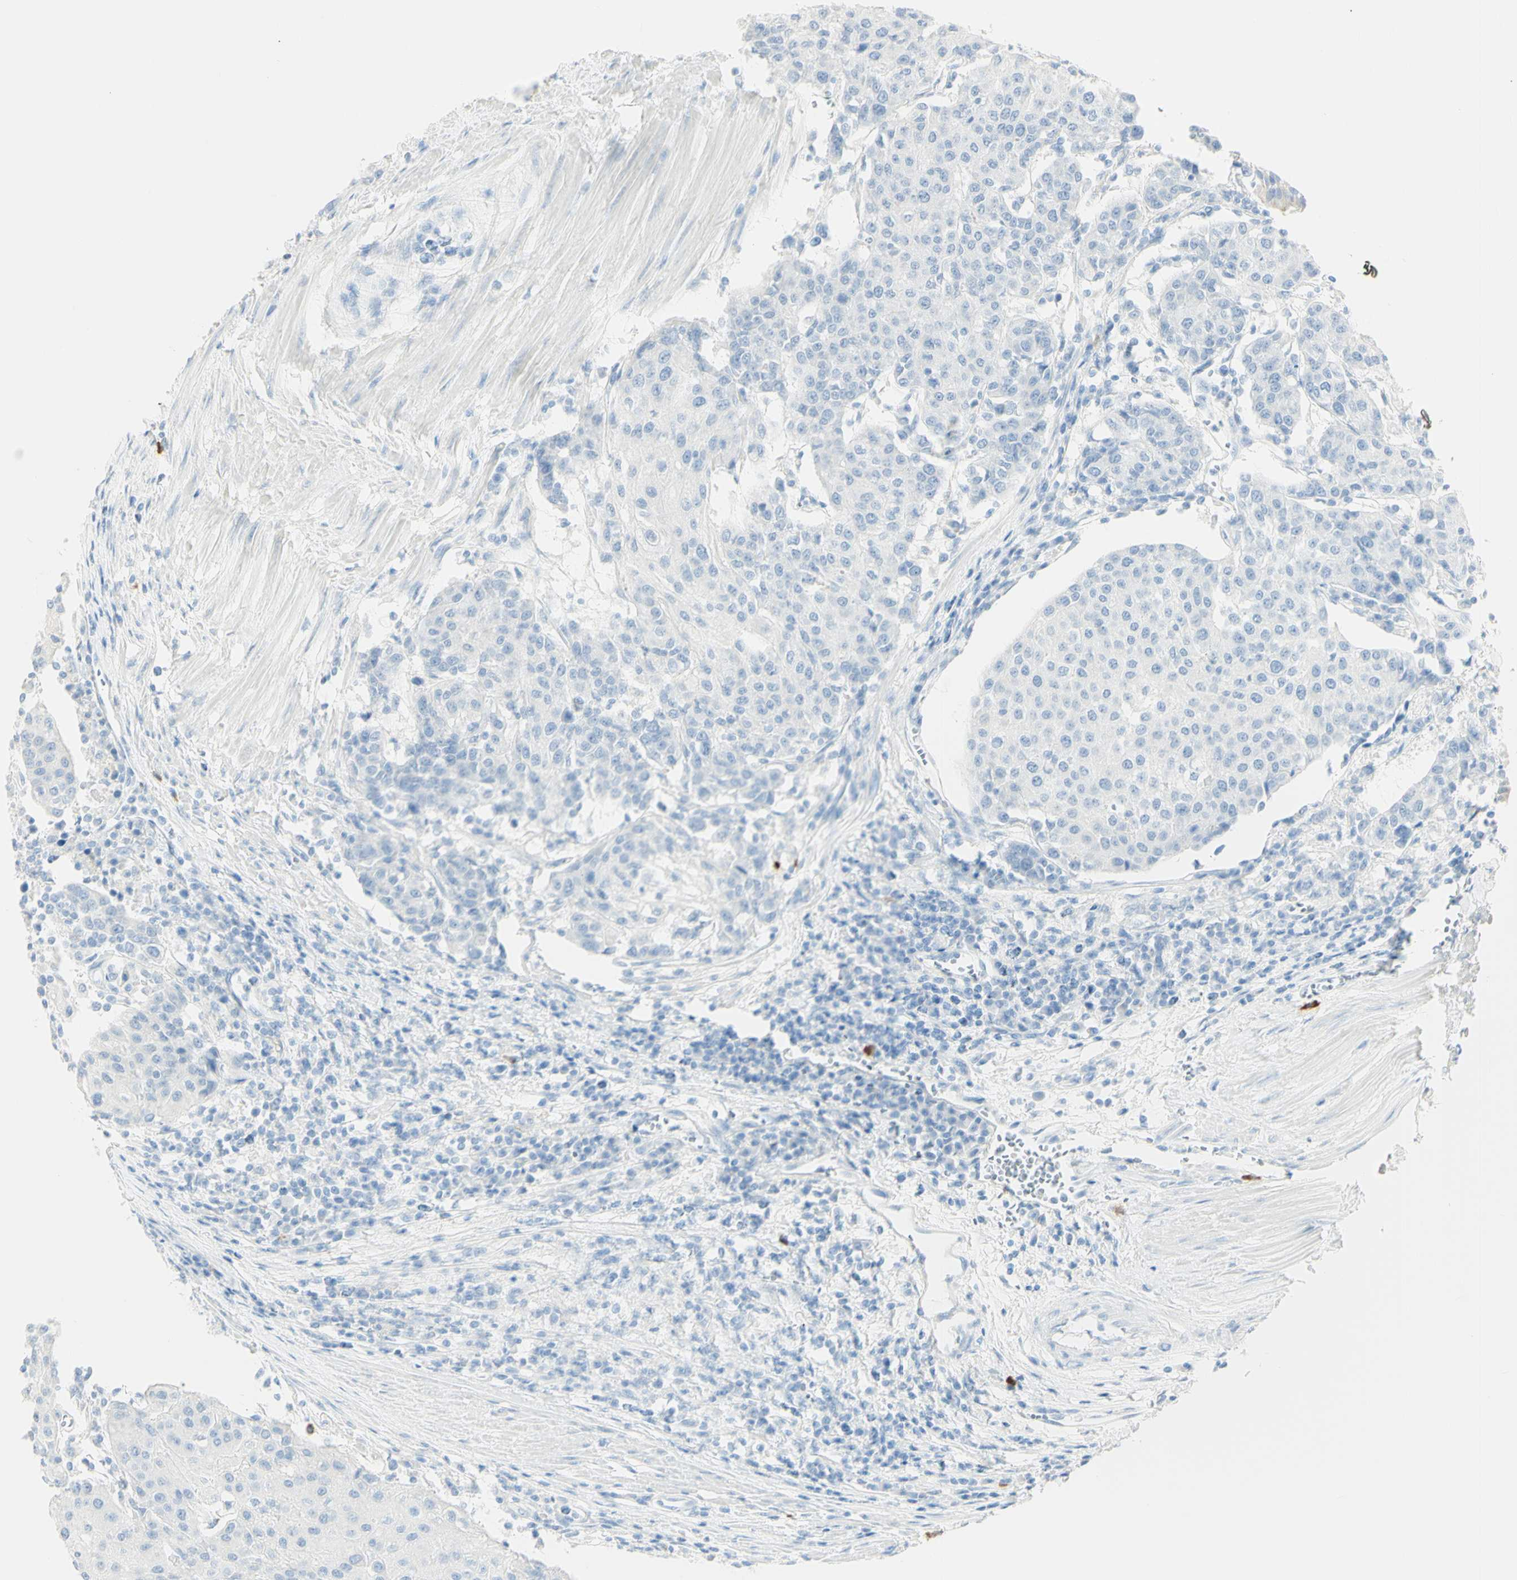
{"staining": {"intensity": "negative", "quantity": "none", "location": "none"}, "tissue": "urothelial cancer", "cell_type": "Tumor cells", "image_type": "cancer", "snomed": [{"axis": "morphology", "description": "Urothelial carcinoma, High grade"}, {"axis": "topography", "description": "Urinary bladder"}], "caption": "Human urothelial cancer stained for a protein using immunohistochemistry displays no staining in tumor cells.", "gene": "LETM1", "patient": {"sex": "female", "age": 85}}